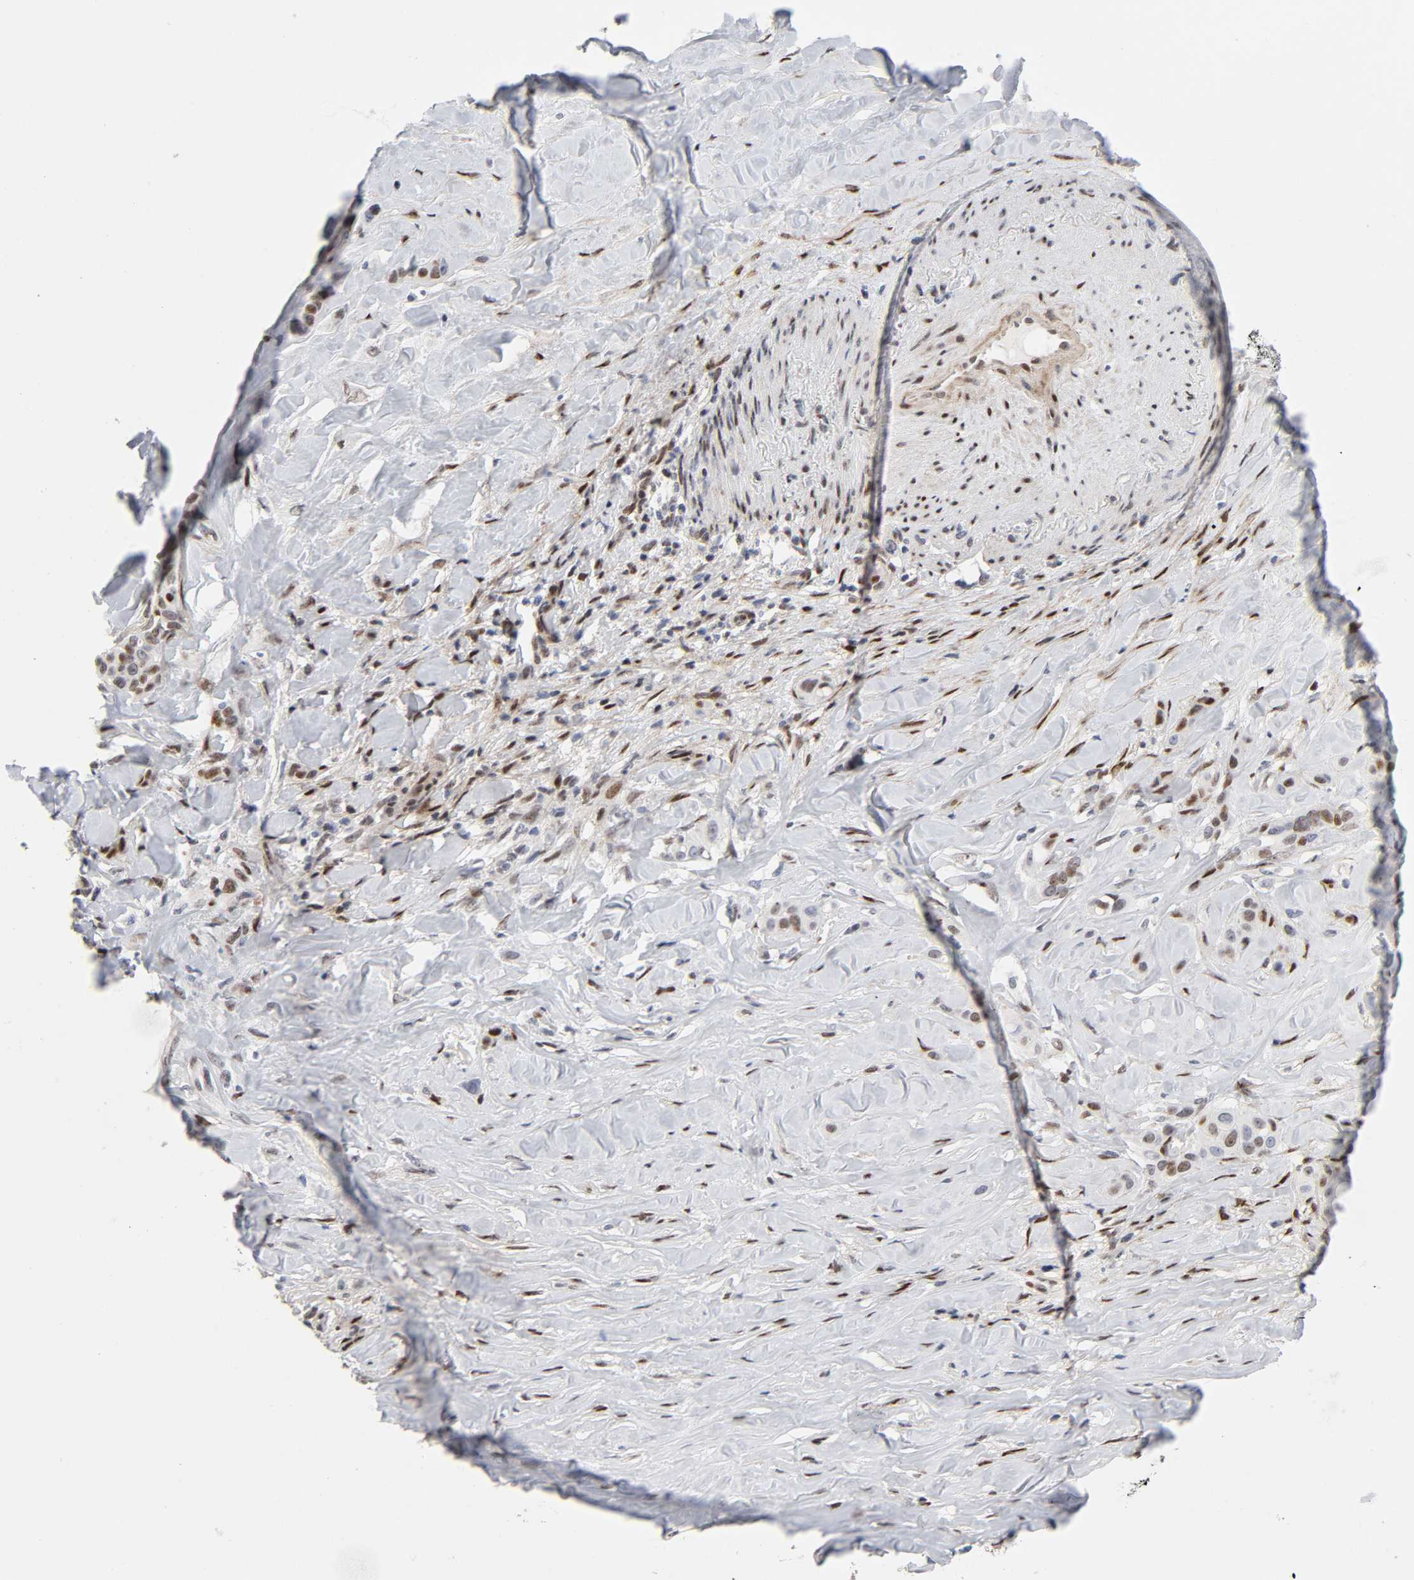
{"staining": {"intensity": "moderate", "quantity": "25%-75%", "location": "nuclear"}, "tissue": "liver cancer", "cell_type": "Tumor cells", "image_type": "cancer", "snomed": [{"axis": "morphology", "description": "Cholangiocarcinoma"}, {"axis": "topography", "description": "Liver"}], "caption": "Immunohistochemistry micrograph of neoplastic tissue: human cholangiocarcinoma (liver) stained using IHC demonstrates medium levels of moderate protein expression localized specifically in the nuclear of tumor cells, appearing as a nuclear brown color.", "gene": "STK38", "patient": {"sex": "female", "age": 67}}